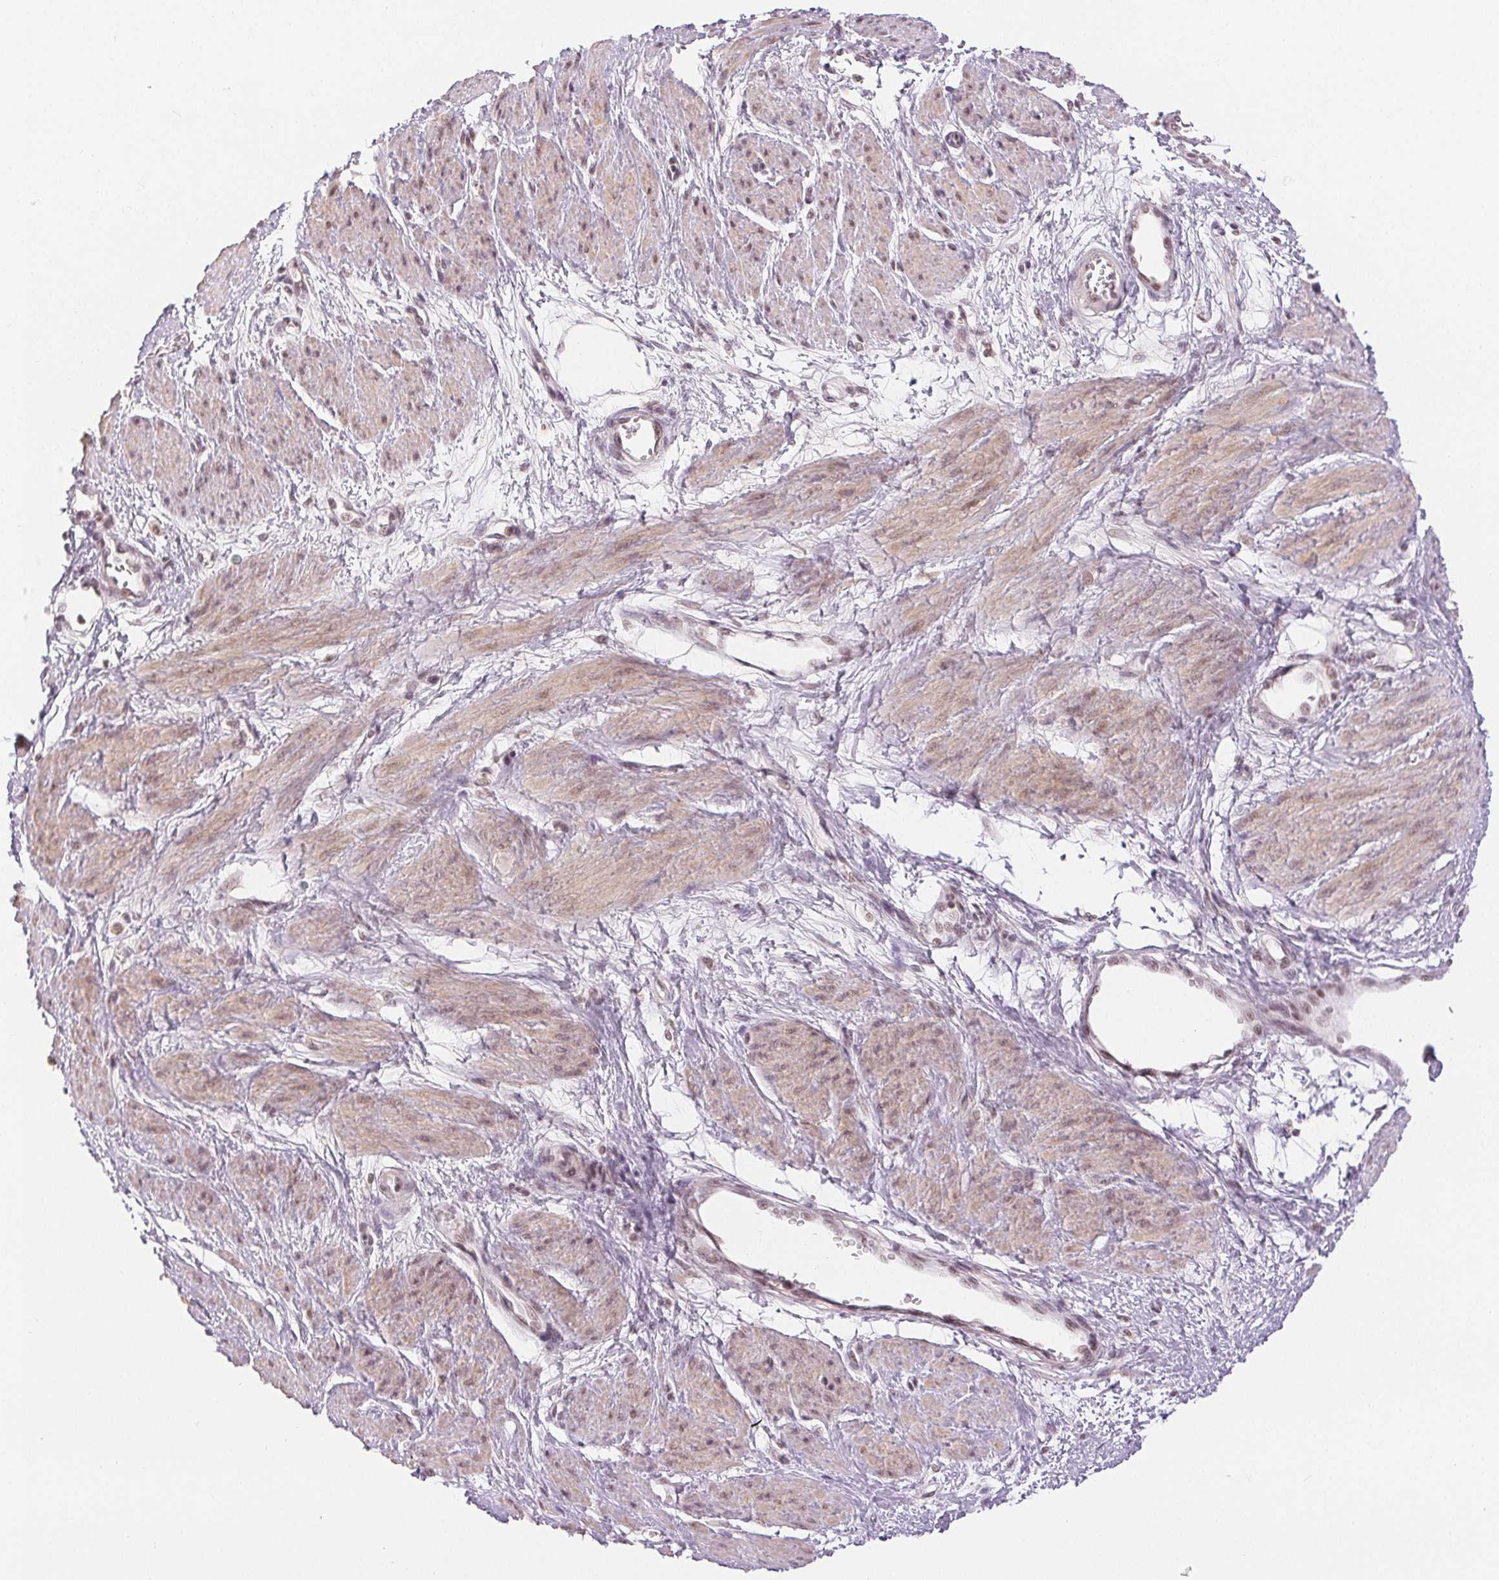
{"staining": {"intensity": "weak", "quantity": ">75%", "location": "cytoplasmic/membranous,nuclear"}, "tissue": "smooth muscle", "cell_type": "Smooth muscle cells", "image_type": "normal", "snomed": [{"axis": "morphology", "description": "Normal tissue, NOS"}, {"axis": "topography", "description": "Smooth muscle"}, {"axis": "topography", "description": "Uterus"}], "caption": "Immunohistochemical staining of normal human smooth muscle shows low levels of weak cytoplasmic/membranous,nuclear positivity in approximately >75% of smooth muscle cells.", "gene": "DEK", "patient": {"sex": "female", "age": 39}}